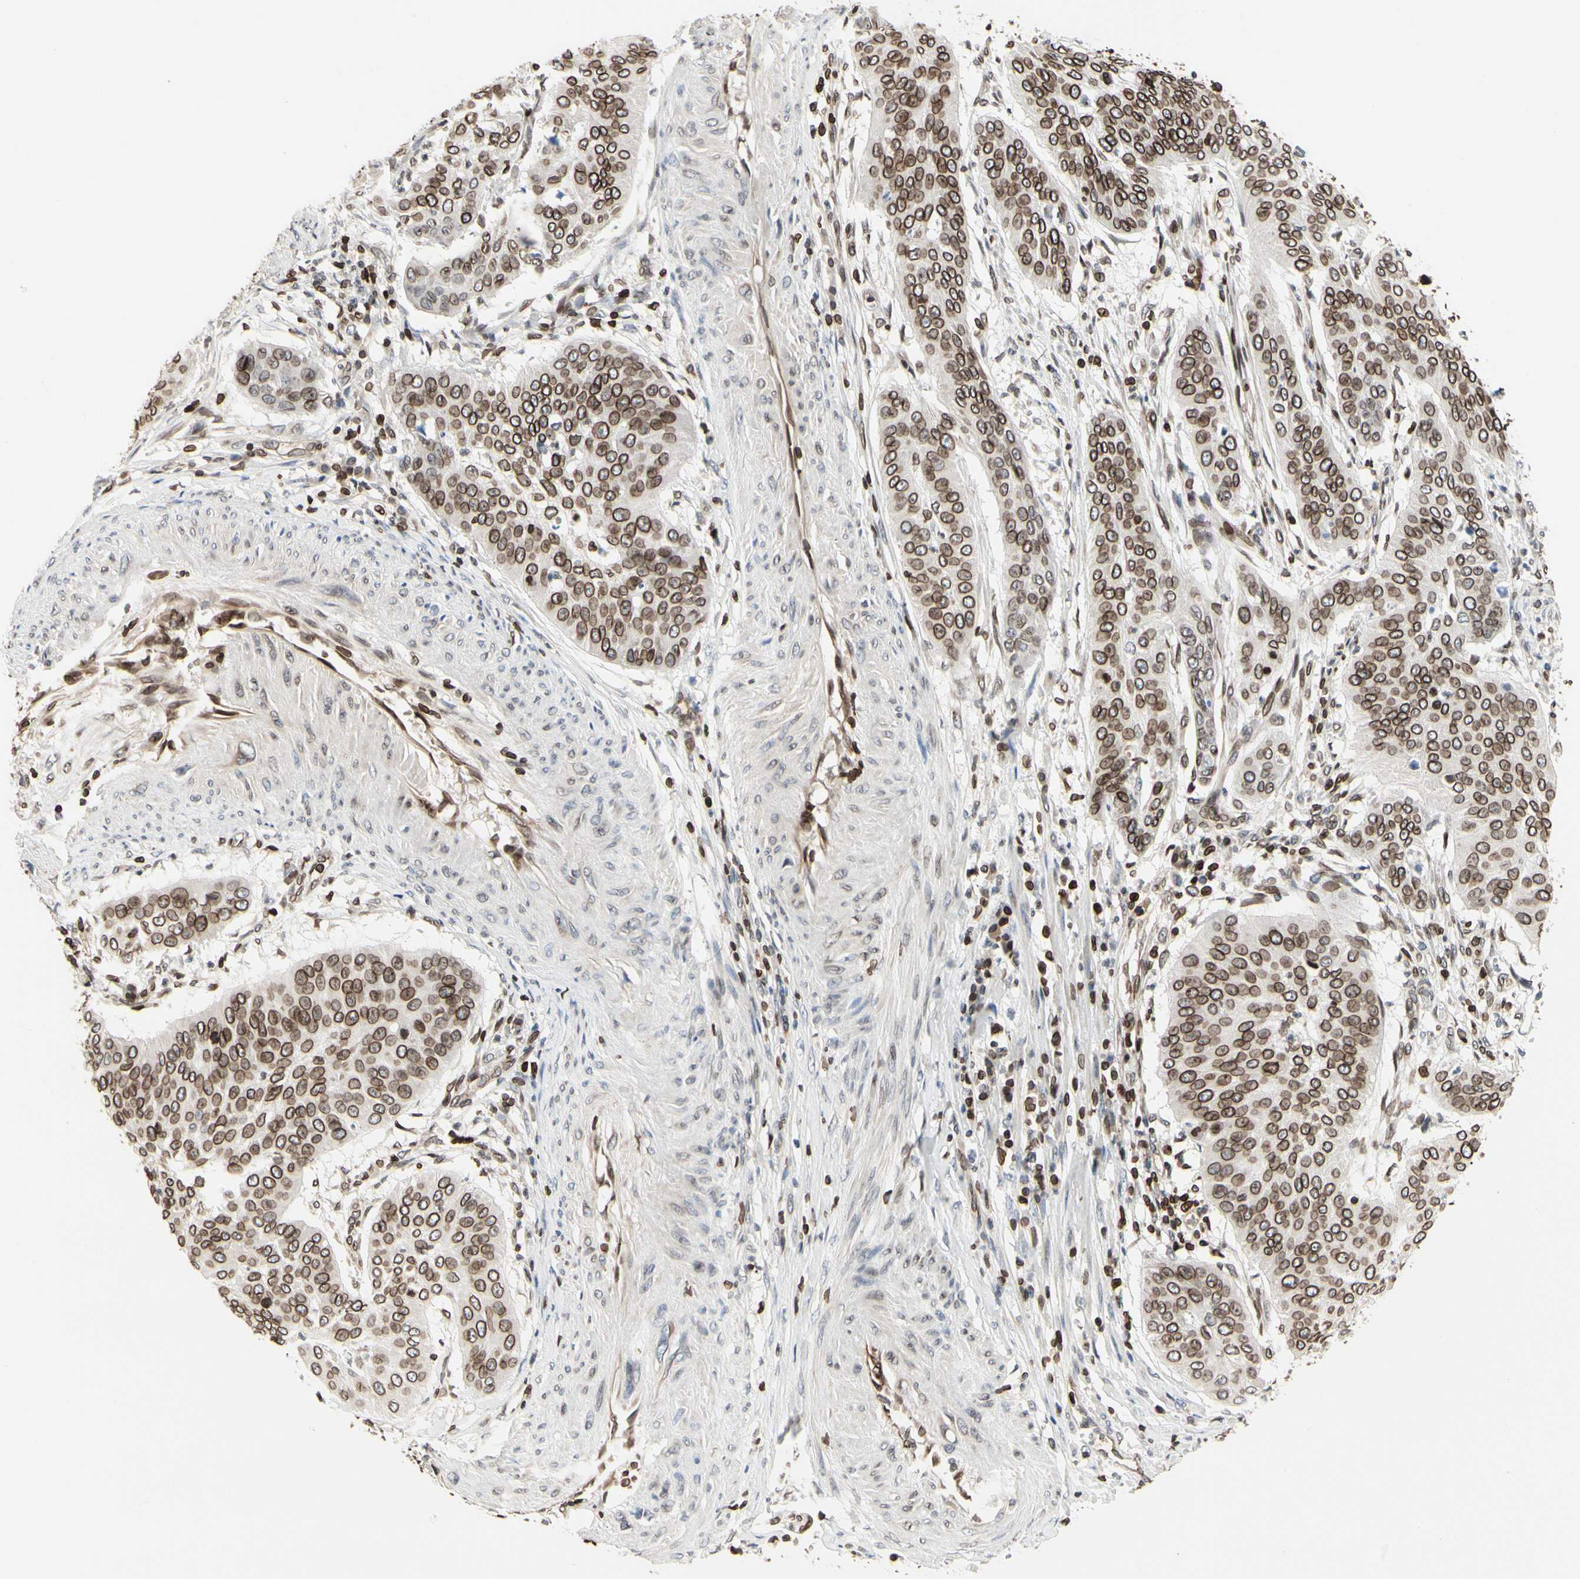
{"staining": {"intensity": "strong", "quantity": ">75%", "location": "cytoplasmic/membranous,nuclear"}, "tissue": "cervical cancer", "cell_type": "Tumor cells", "image_type": "cancer", "snomed": [{"axis": "morphology", "description": "Normal tissue, NOS"}, {"axis": "morphology", "description": "Squamous cell carcinoma, NOS"}, {"axis": "topography", "description": "Cervix"}], "caption": "Immunohistochemistry (IHC) (DAB) staining of human cervical cancer demonstrates strong cytoplasmic/membranous and nuclear protein staining in approximately >75% of tumor cells. (DAB IHC with brightfield microscopy, high magnification).", "gene": "TMPO", "patient": {"sex": "female", "age": 39}}